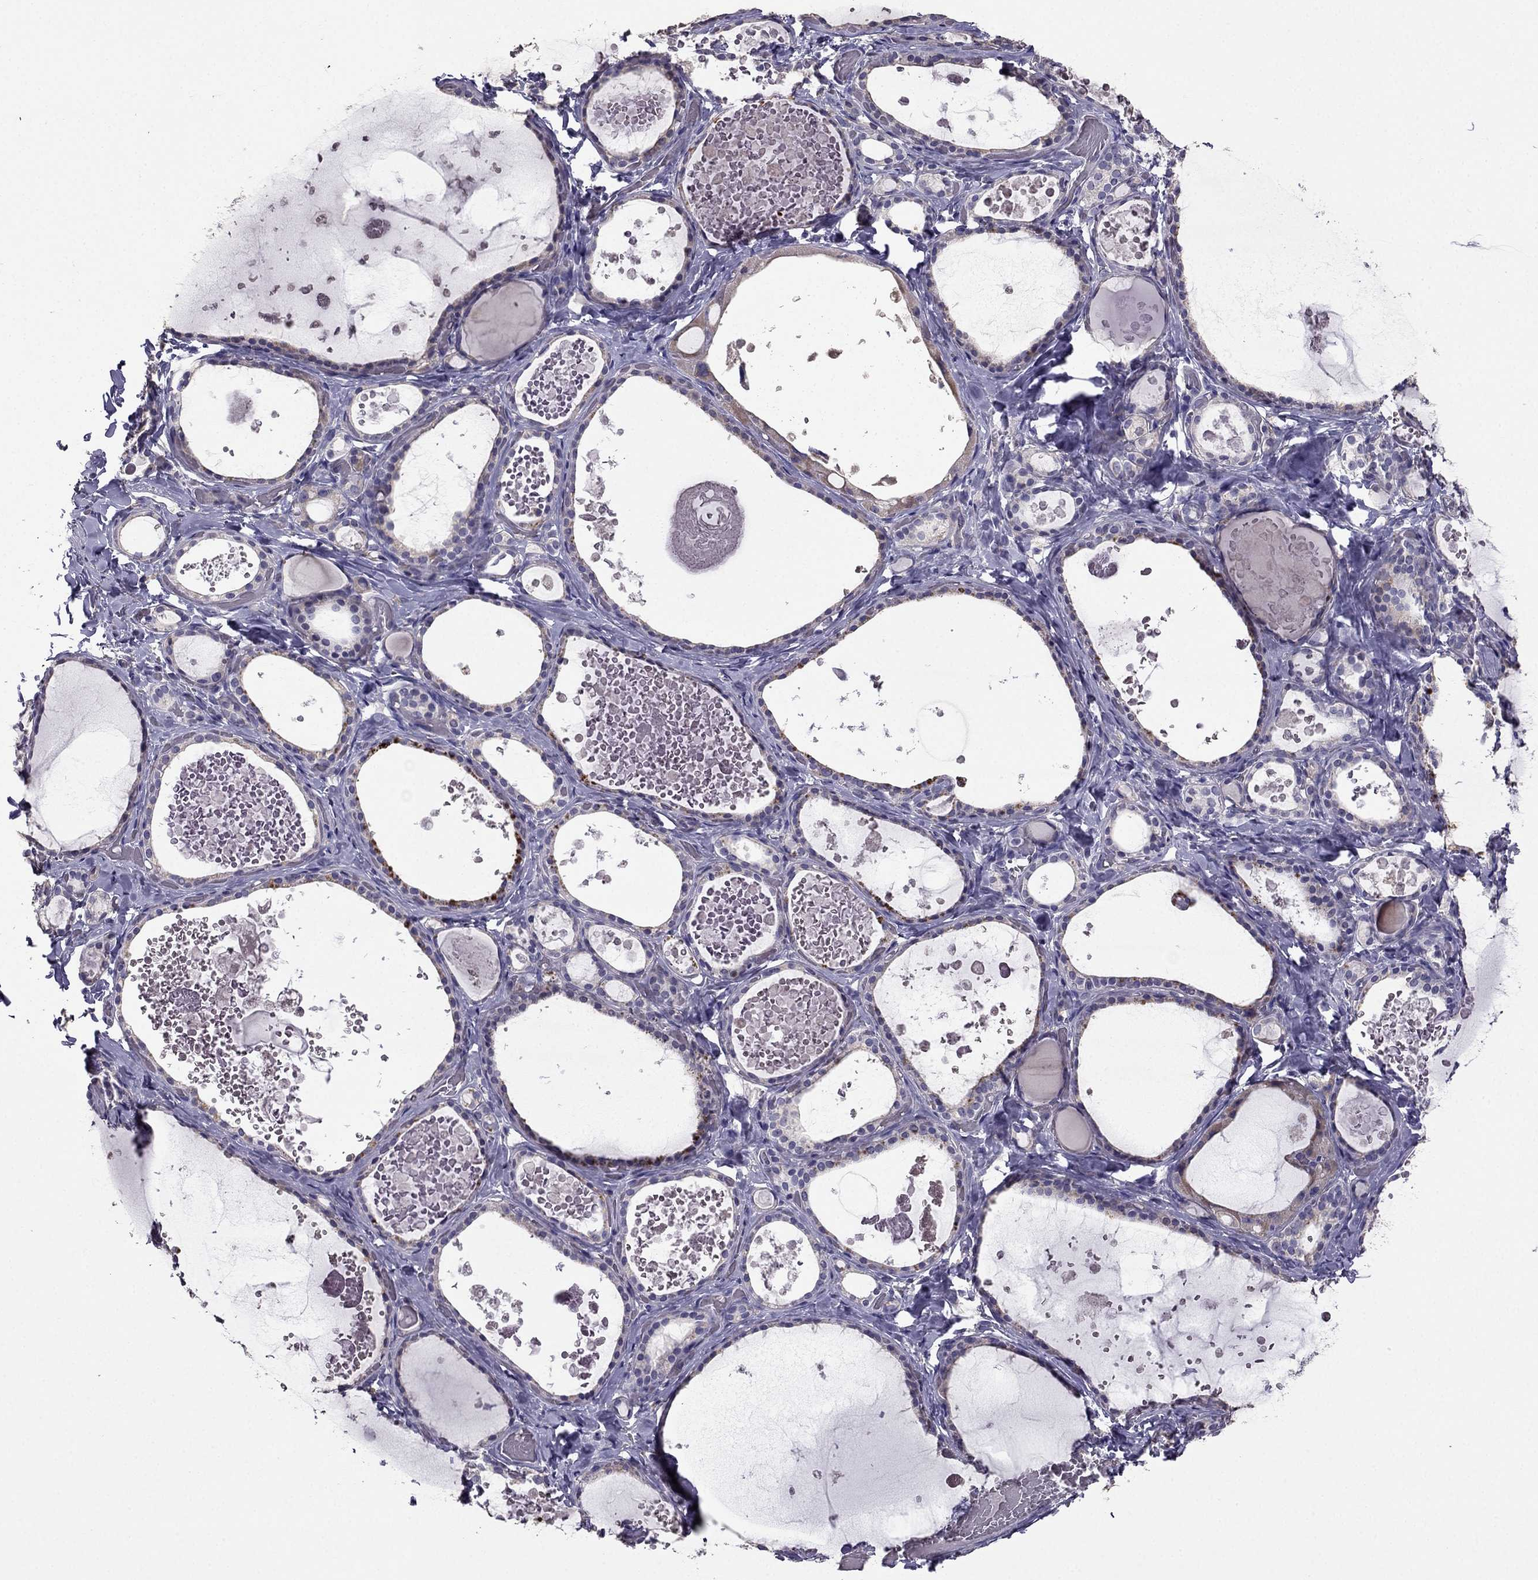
{"staining": {"intensity": "negative", "quantity": "none", "location": "none"}, "tissue": "thyroid gland", "cell_type": "Glandular cells", "image_type": "normal", "snomed": [{"axis": "morphology", "description": "Normal tissue, NOS"}, {"axis": "topography", "description": "Thyroid gland"}], "caption": "A photomicrograph of human thyroid gland is negative for staining in glandular cells.", "gene": "CDH9", "patient": {"sex": "female", "age": 56}}